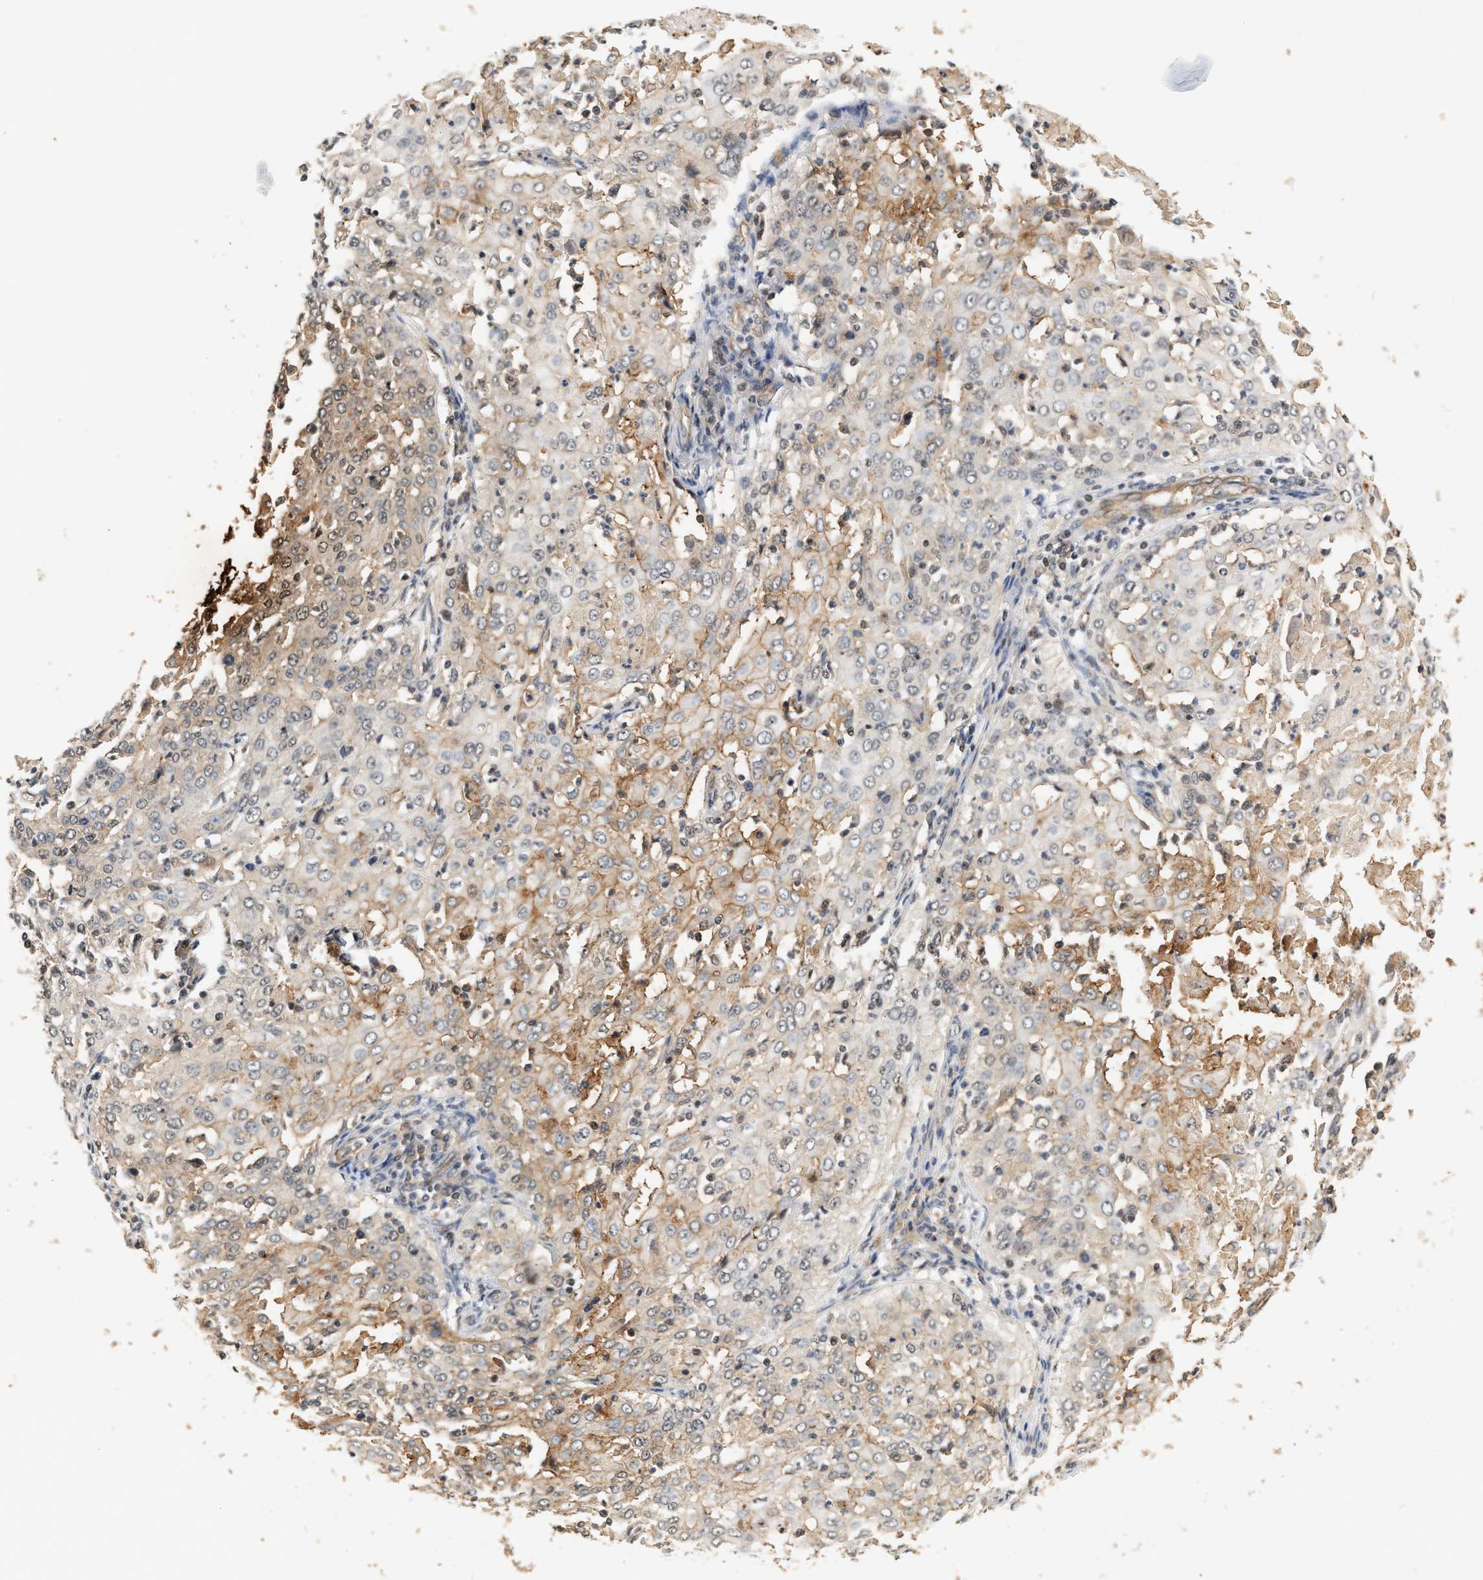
{"staining": {"intensity": "weak", "quantity": ">75%", "location": "cytoplasmic/membranous"}, "tissue": "cervical cancer", "cell_type": "Tumor cells", "image_type": "cancer", "snomed": [{"axis": "morphology", "description": "Squamous cell carcinoma, NOS"}, {"axis": "topography", "description": "Cervix"}], "caption": "DAB immunohistochemical staining of human cervical squamous cell carcinoma reveals weak cytoplasmic/membranous protein expression in approximately >75% of tumor cells.", "gene": "PLXND1", "patient": {"sex": "female", "age": 39}}